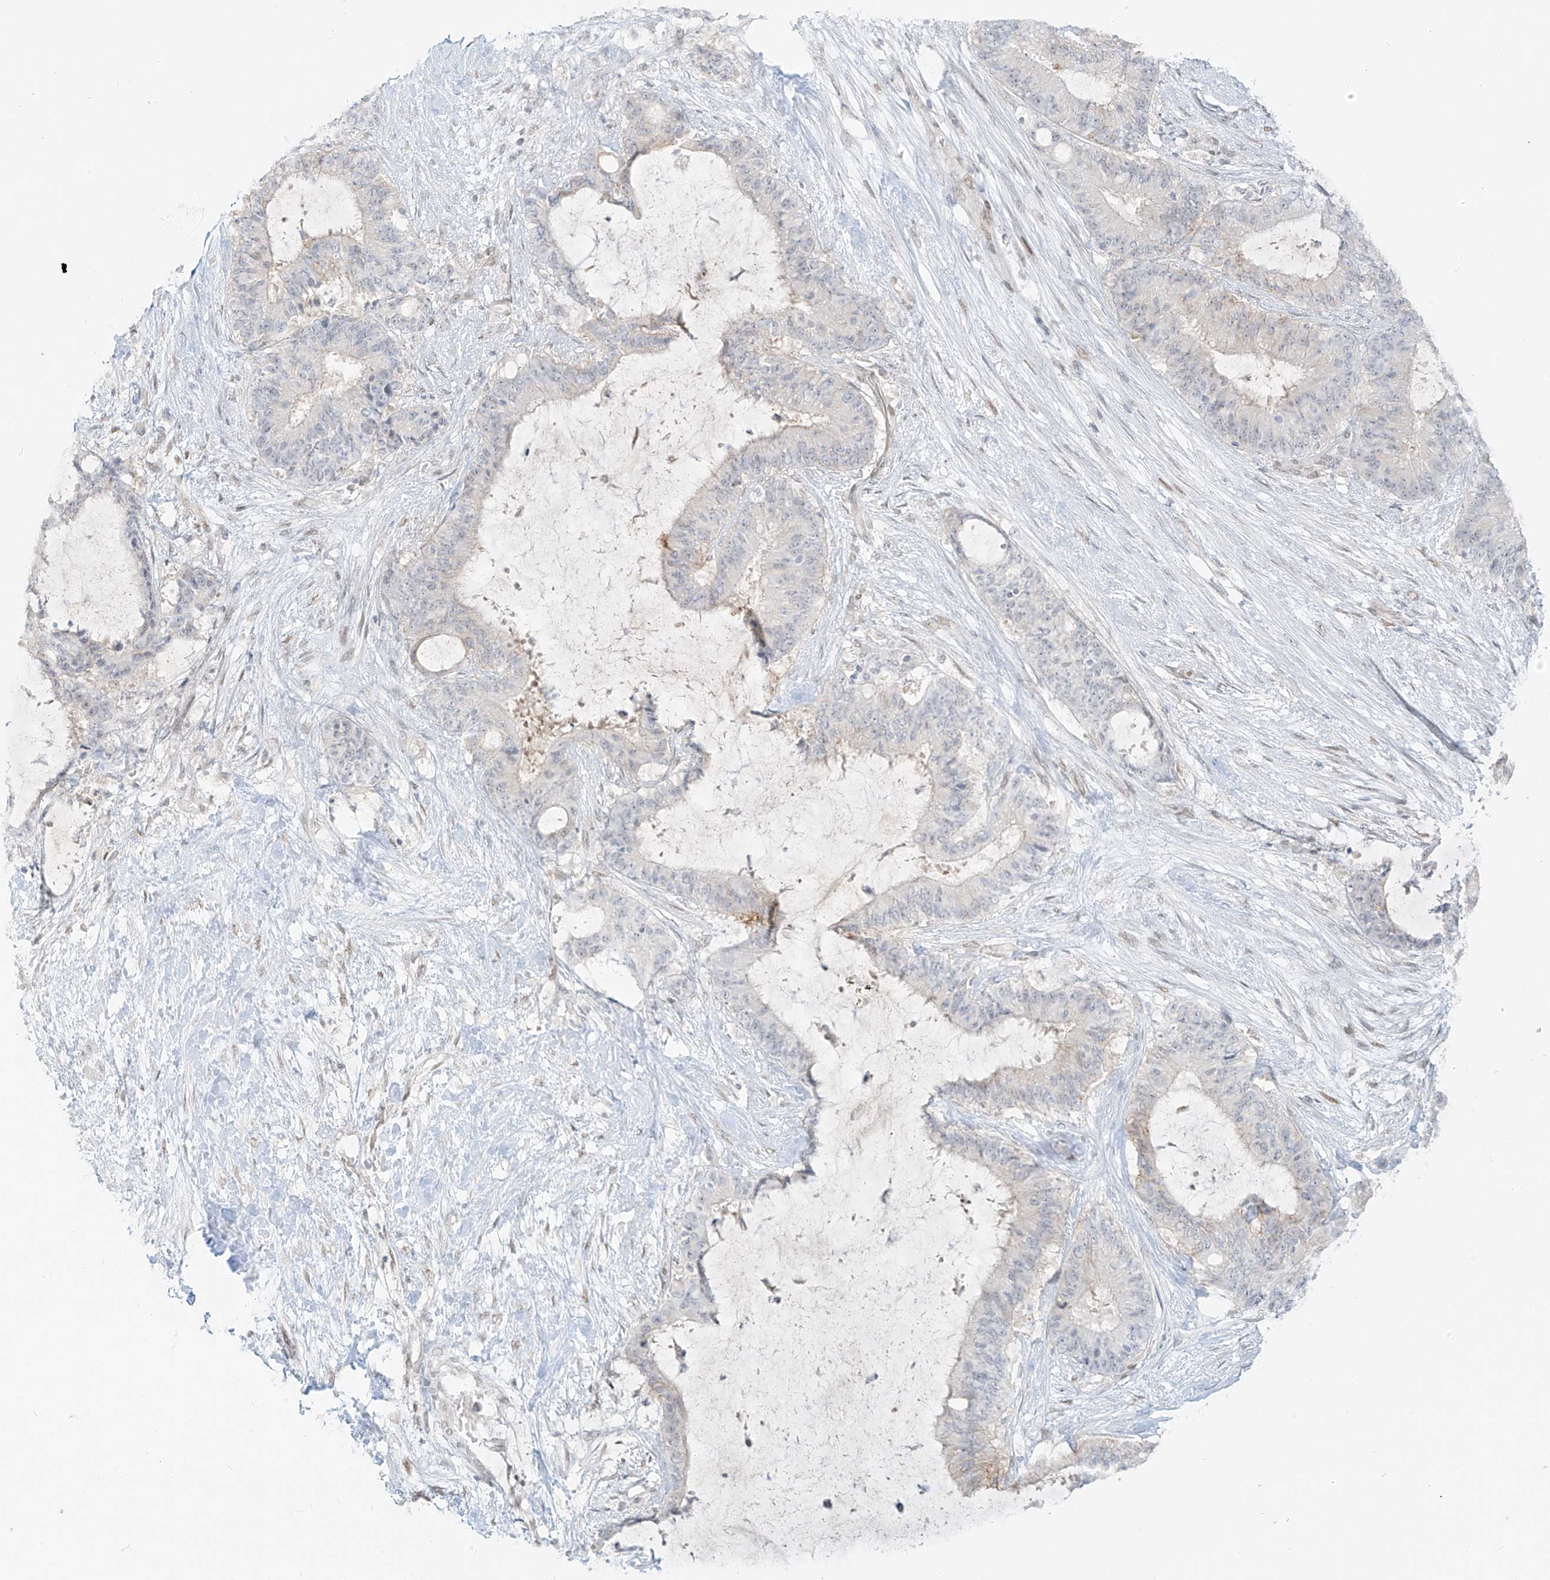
{"staining": {"intensity": "negative", "quantity": "none", "location": "none"}, "tissue": "liver cancer", "cell_type": "Tumor cells", "image_type": "cancer", "snomed": [{"axis": "morphology", "description": "Normal tissue, NOS"}, {"axis": "morphology", "description": "Cholangiocarcinoma"}, {"axis": "topography", "description": "Liver"}, {"axis": "topography", "description": "Peripheral nerve tissue"}], "caption": "Immunohistochemical staining of liver cholangiocarcinoma shows no significant staining in tumor cells.", "gene": "ZNF774", "patient": {"sex": "female", "age": 73}}